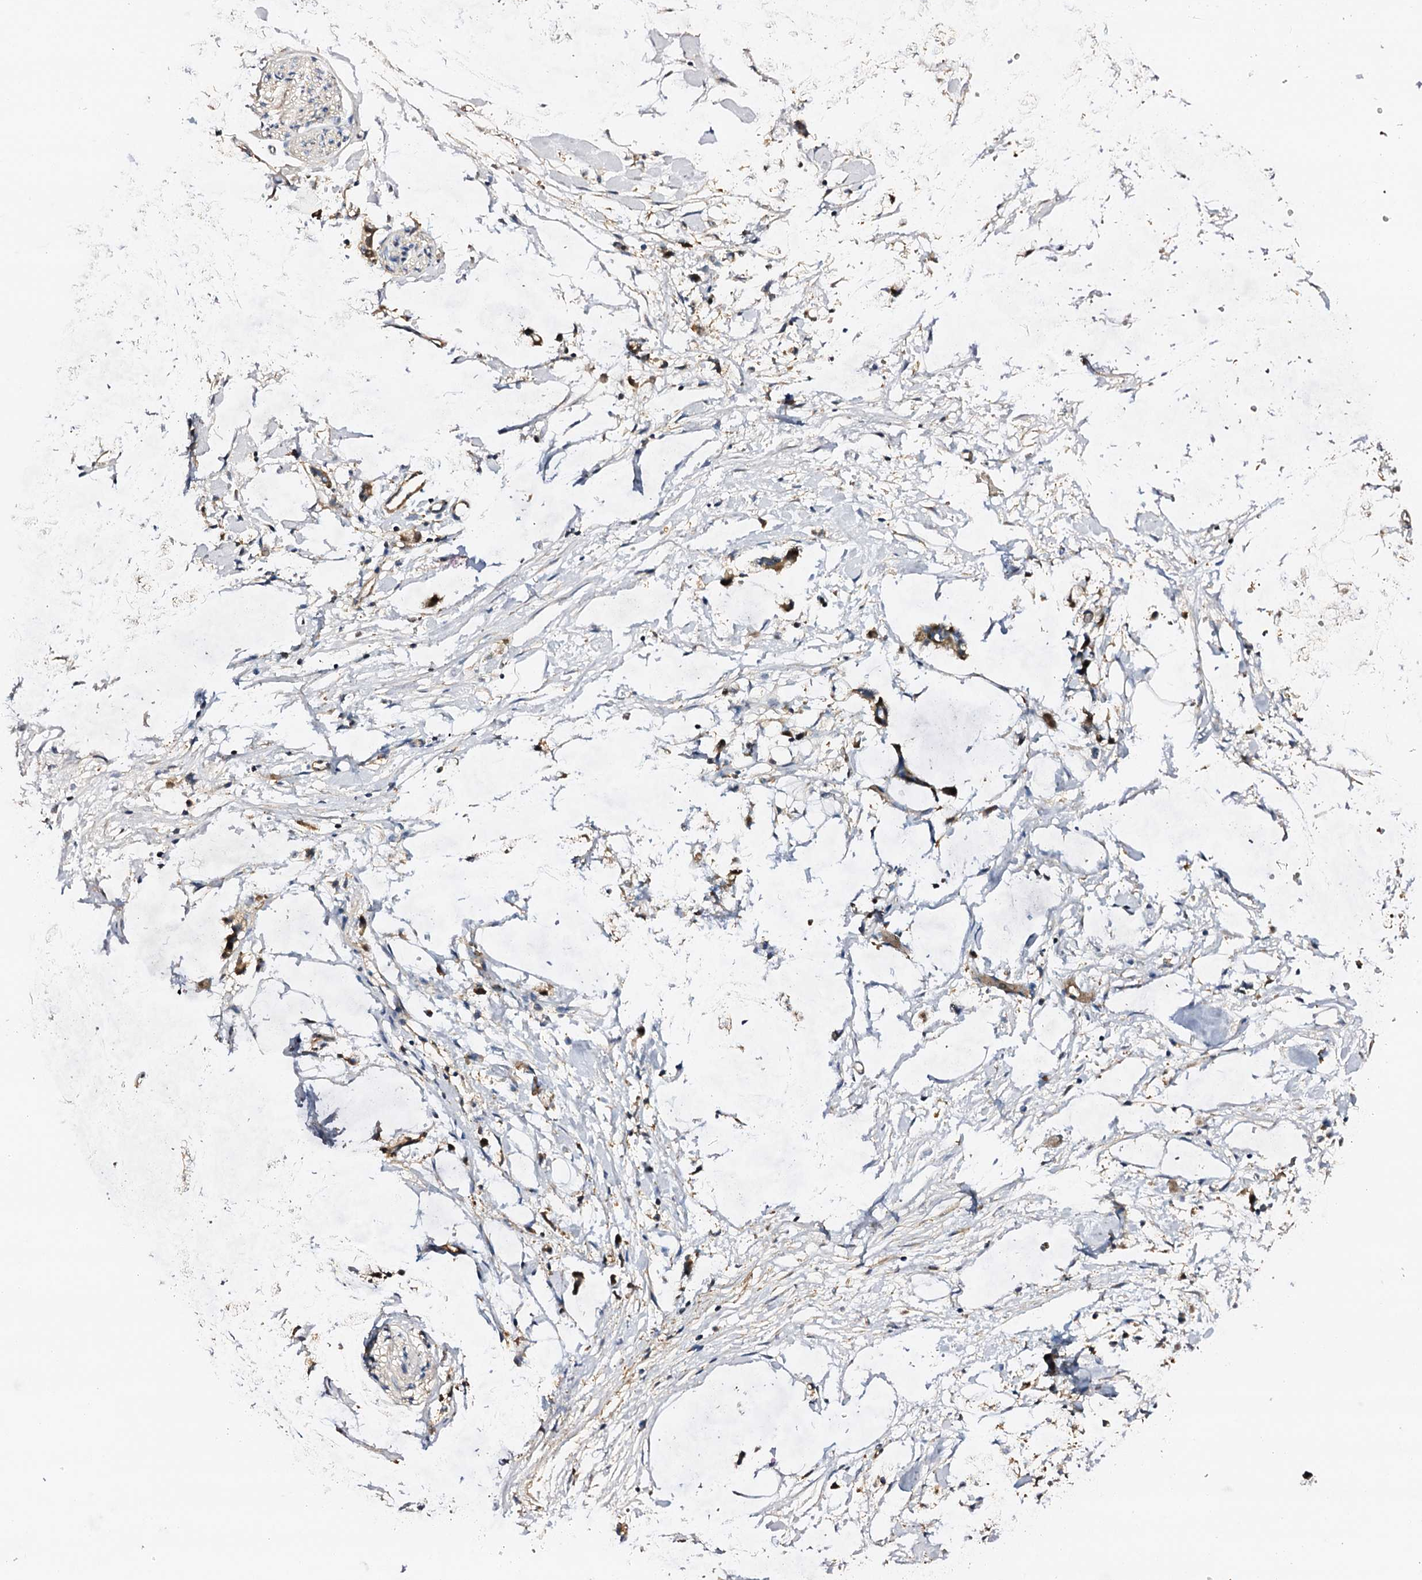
{"staining": {"intensity": "moderate", "quantity": "25%-75%", "location": "cytoplasmic/membranous"}, "tissue": "adipose tissue", "cell_type": "Adipocytes", "image_type": "normal", "snomed": [{"axis": "morphology", "description": "Normal tissue, NOS"}, {"axis": "morphology", "description": "Adenocarcinoma, NOS"}, {"axis": "topography", "description": "Colon"}, {"axis": "topography", "description": "Peripheral nerve tissue"}], "caption": "Immunohistochemistry (IHC) of benign human adipose tissue exhibits medium levels of moderate cytoplasmic/membranous staining in about 25%-75% of adipocytes. The protein of interest is shown in brown color, while the nuclei are stained blue.", "gene": "CSKMT", "patient": {"sex": "male", "age": 14}}